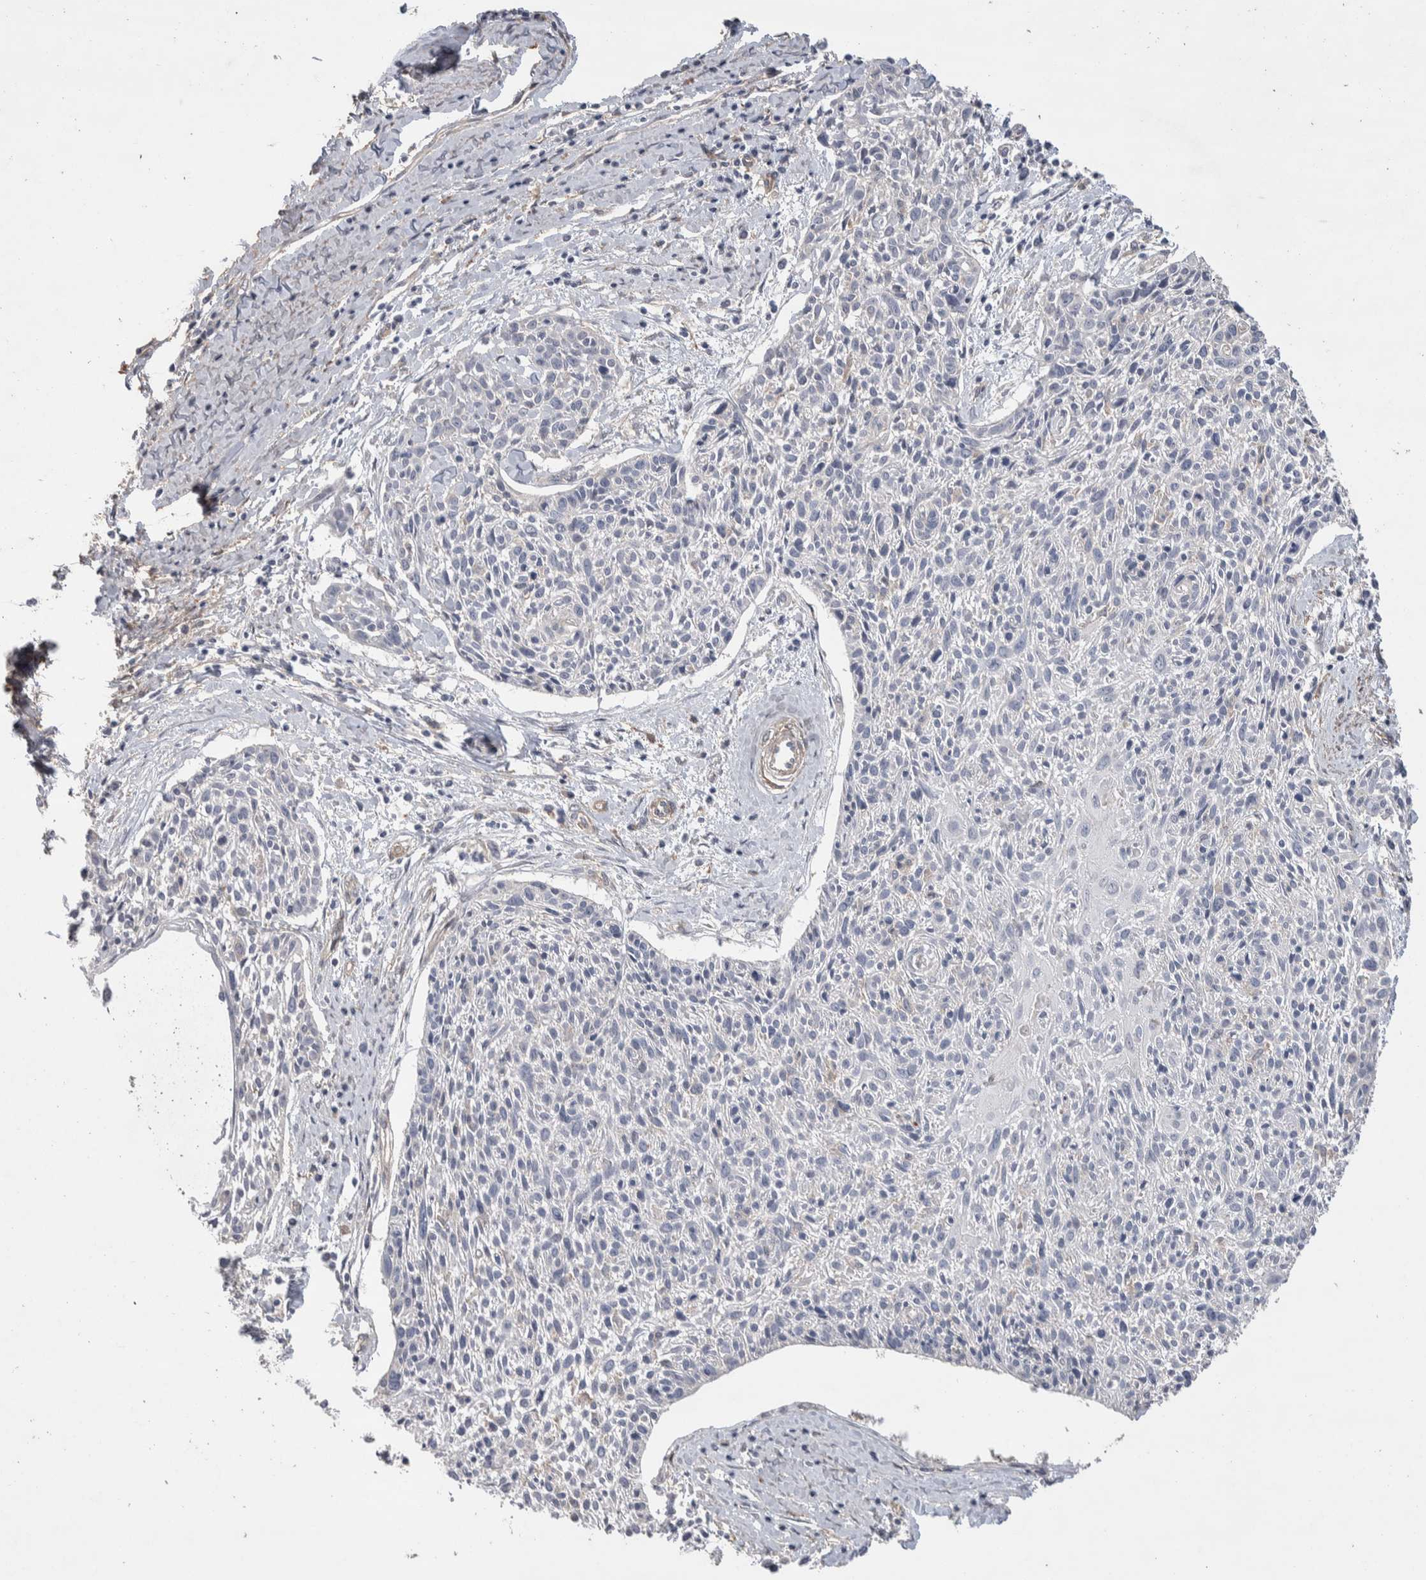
{"staining": {"intensity": "negative", "quantity": "none", "location": "none"}, "tissue": "cervical cancer", "cell_type": "Tumor cells", "image_type": "cancer", "snomed": [{"axis": "morphology", "description": "Squamous cell carcinoma, NOS"}, {"axis": "topography", "description": "Cervix"}], "caption": "A photomicrograph of human cervical squamous cell carcinoma is negative for staining in tumor cells.", "gene": "GCNA", "patient": {"sex": "female", "age": 51}}